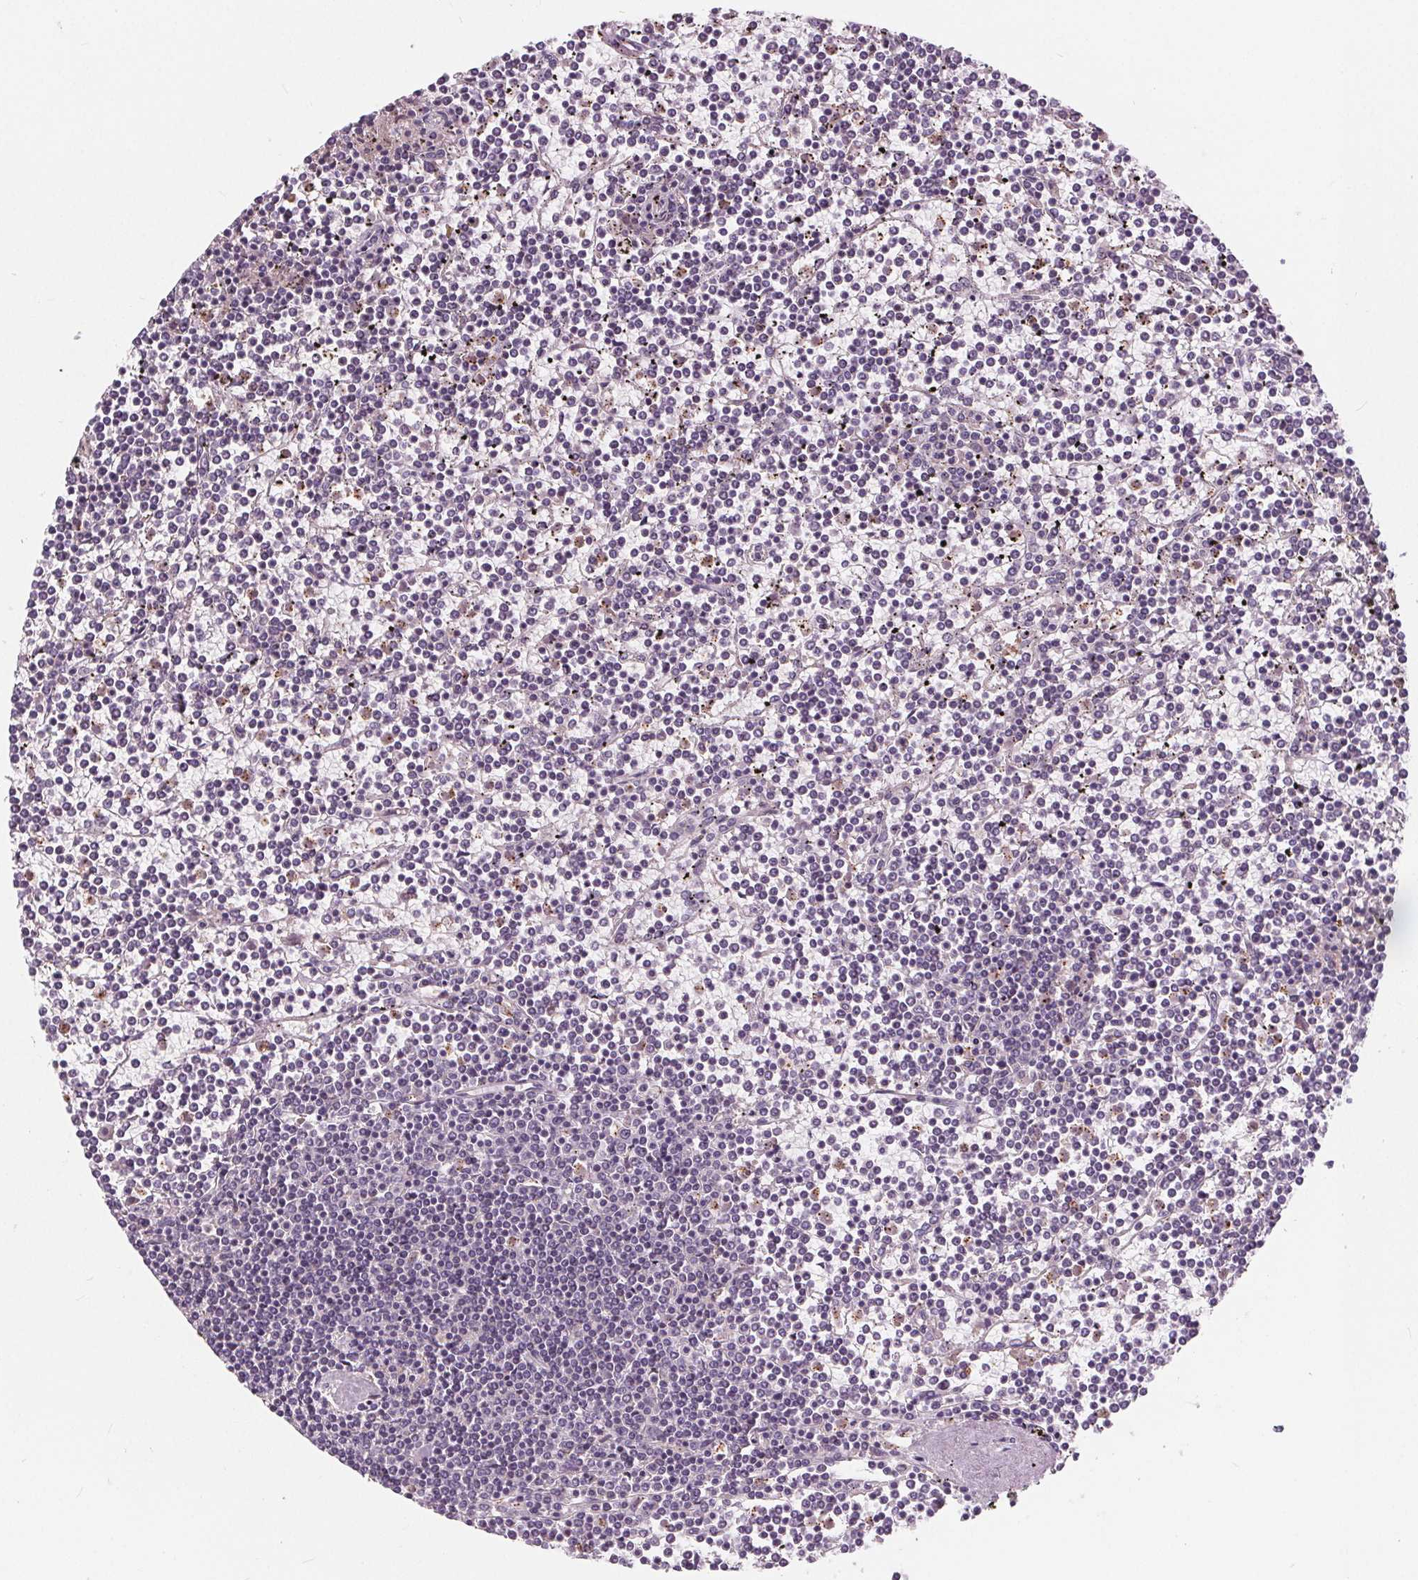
{"staining": {"intensity": "negative", "quantity": "none", "location": "none"}, "tissue": "lymphoma", "cell_type": "Tumor cells", "image_type": "cancer", "snomed": [{"axis": "morphology", "description": "Malignant lymphoma, non-Hodgkin's type, Low grade"}, {"axis": "topography", "description": "Spleen"}], "caption": "High power microscopy histopathology image of an immunohistochemistry photomicrograph of lymphoma, revealing no significant staining in tumor cells. (Stains: DAB (3,3'-diaminobenzidine) immunohistochemistry (IHC) with hematoxylin counter stain, Microscopy: brightfield microscopy at high magnification).", "gene": "HAAO", "patient": {"sex": "female", "age": 19}}